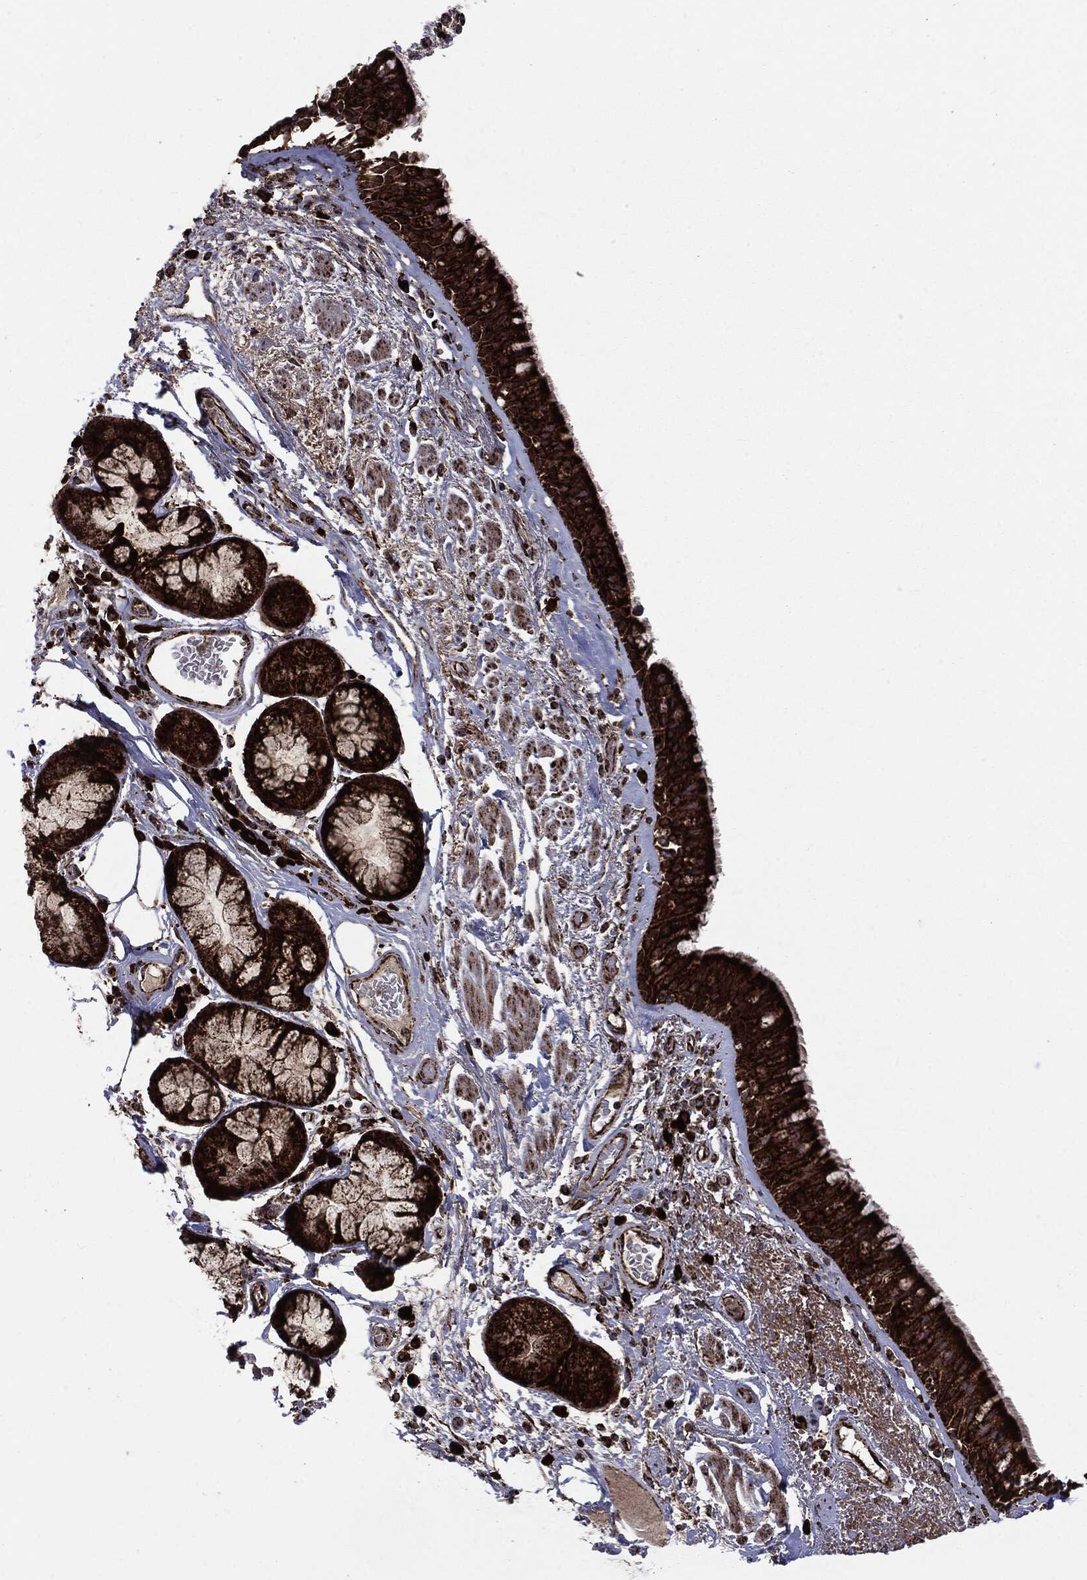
{"staining": {"intensity": "strong", "quantity": ">75%", "location": "cytoplasmic/membranous"}, "tissue": "bronchus", "cell_type": "Respiratory epithelial cells", "image_type": "normal", "snomed": [{"axis": "morphology", "description": "Normal tissue, NOS"}, {"axis": "topography", "description": "Bronchus"}], "caption": "Approximately >75% of respiratory epithelial cells in normal human bronchus reveal strong cytoplasmic/membranous protein positivity as visualized by brown immunohistochemical staining.", "gene": "MAP2K1", "patient": {"sex": "male", "age": 82}}